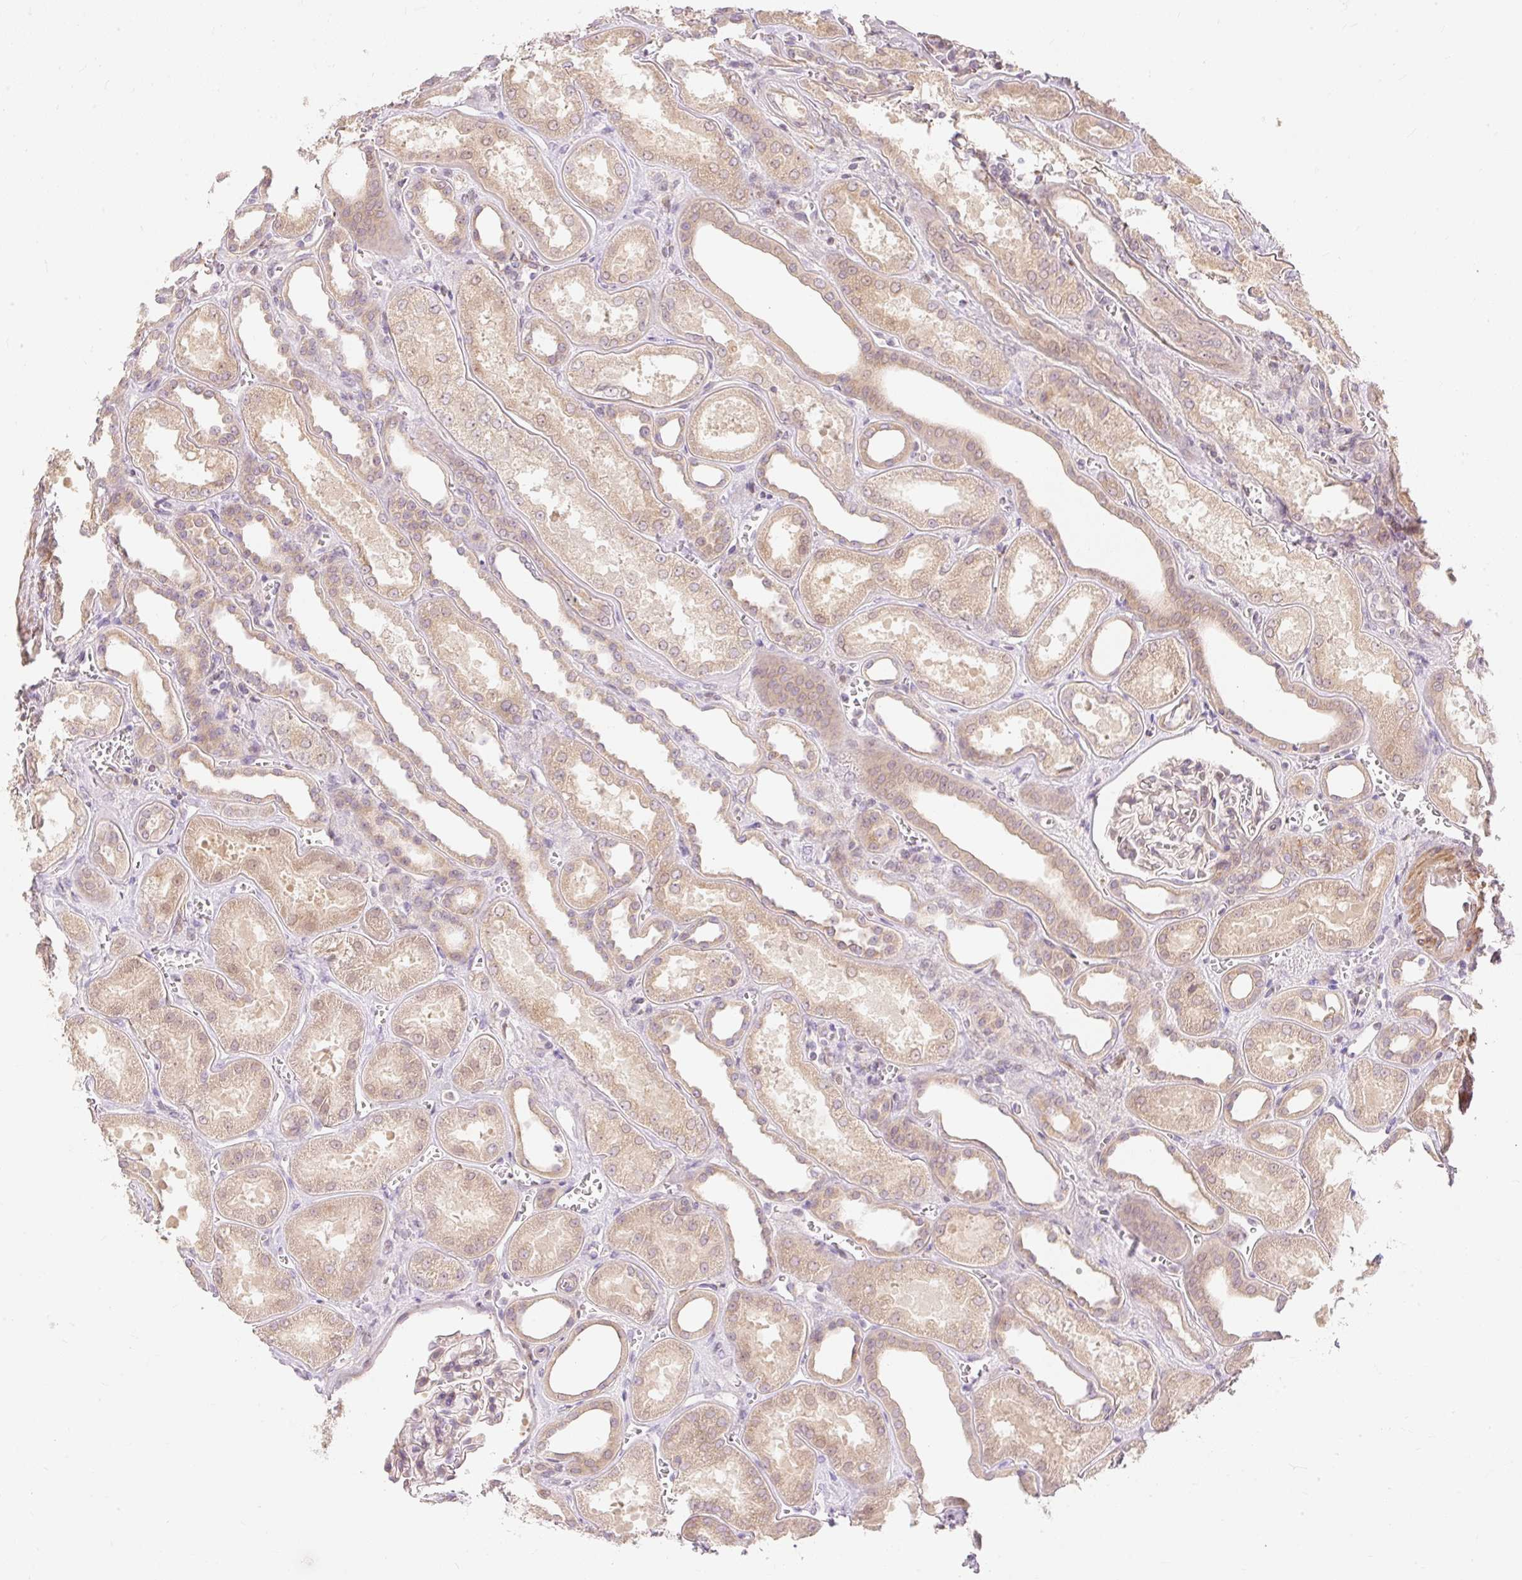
{"staining": {"intensity": "weak", "quantity": ">75%", "location": "cytoplasmic/membranous,nuclear"}, "tissue": "kidney", "cell_type": "Cells in glomeruli", "image_type": "normal", "snomed": [{"axis": "morphology", "description": "Normal tissue, NOS"}, {"axis": "morphology", "description": "Adenocarcinoma, NOS"}, {"axis": "topography", "description": "Kidney"}], "caption": "This photomicrograph reveals normal kidney stained with IHC to label a protein in brown. The cytoplasmic/membranous,nuclear of cells in glomeruli show weak positivity for the protein. Nuclei are counter-stained blue.", "gene": "EMC10", "patient": {"sex": "female", "age": 68}}